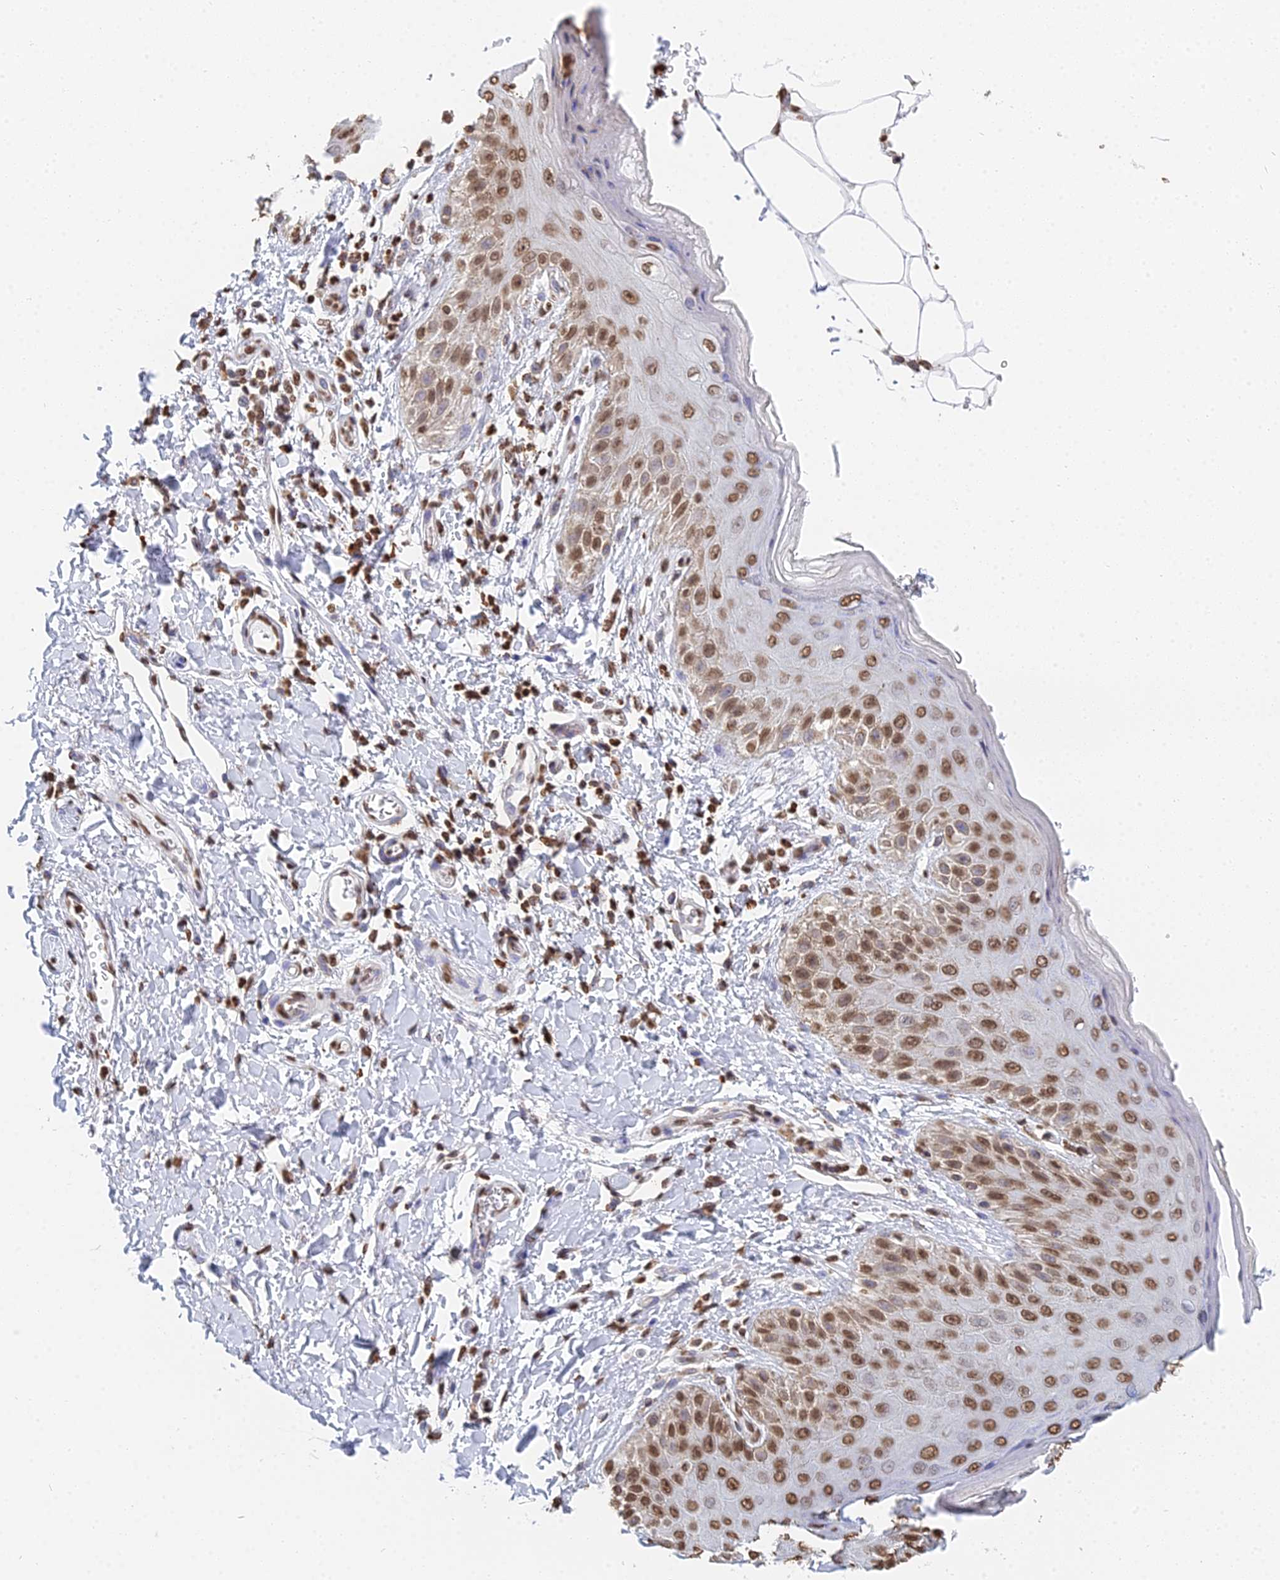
{"staining": {"intensity": "moderate", "quantity": ">75%", "location": "nuclear"}, "tissue": "skin", "cell_type": "Epidermal cells", "image_type": "normal", "snomed": [{"axis": "morphology", "description": "Normal tissue, NOS"}, {"axis": "topography", "description": "Anal"}], "caption": "Epidermal cells demonstrate moderate nuclear staining in about >75% of cells in benign skin. The staining is performed using DAB brown chromogen to label protein expression. The nuclei are counter-stained blue using hematoxylin.", "gene": "GBP3", "patient": {"sex": "male", "age": 44}}